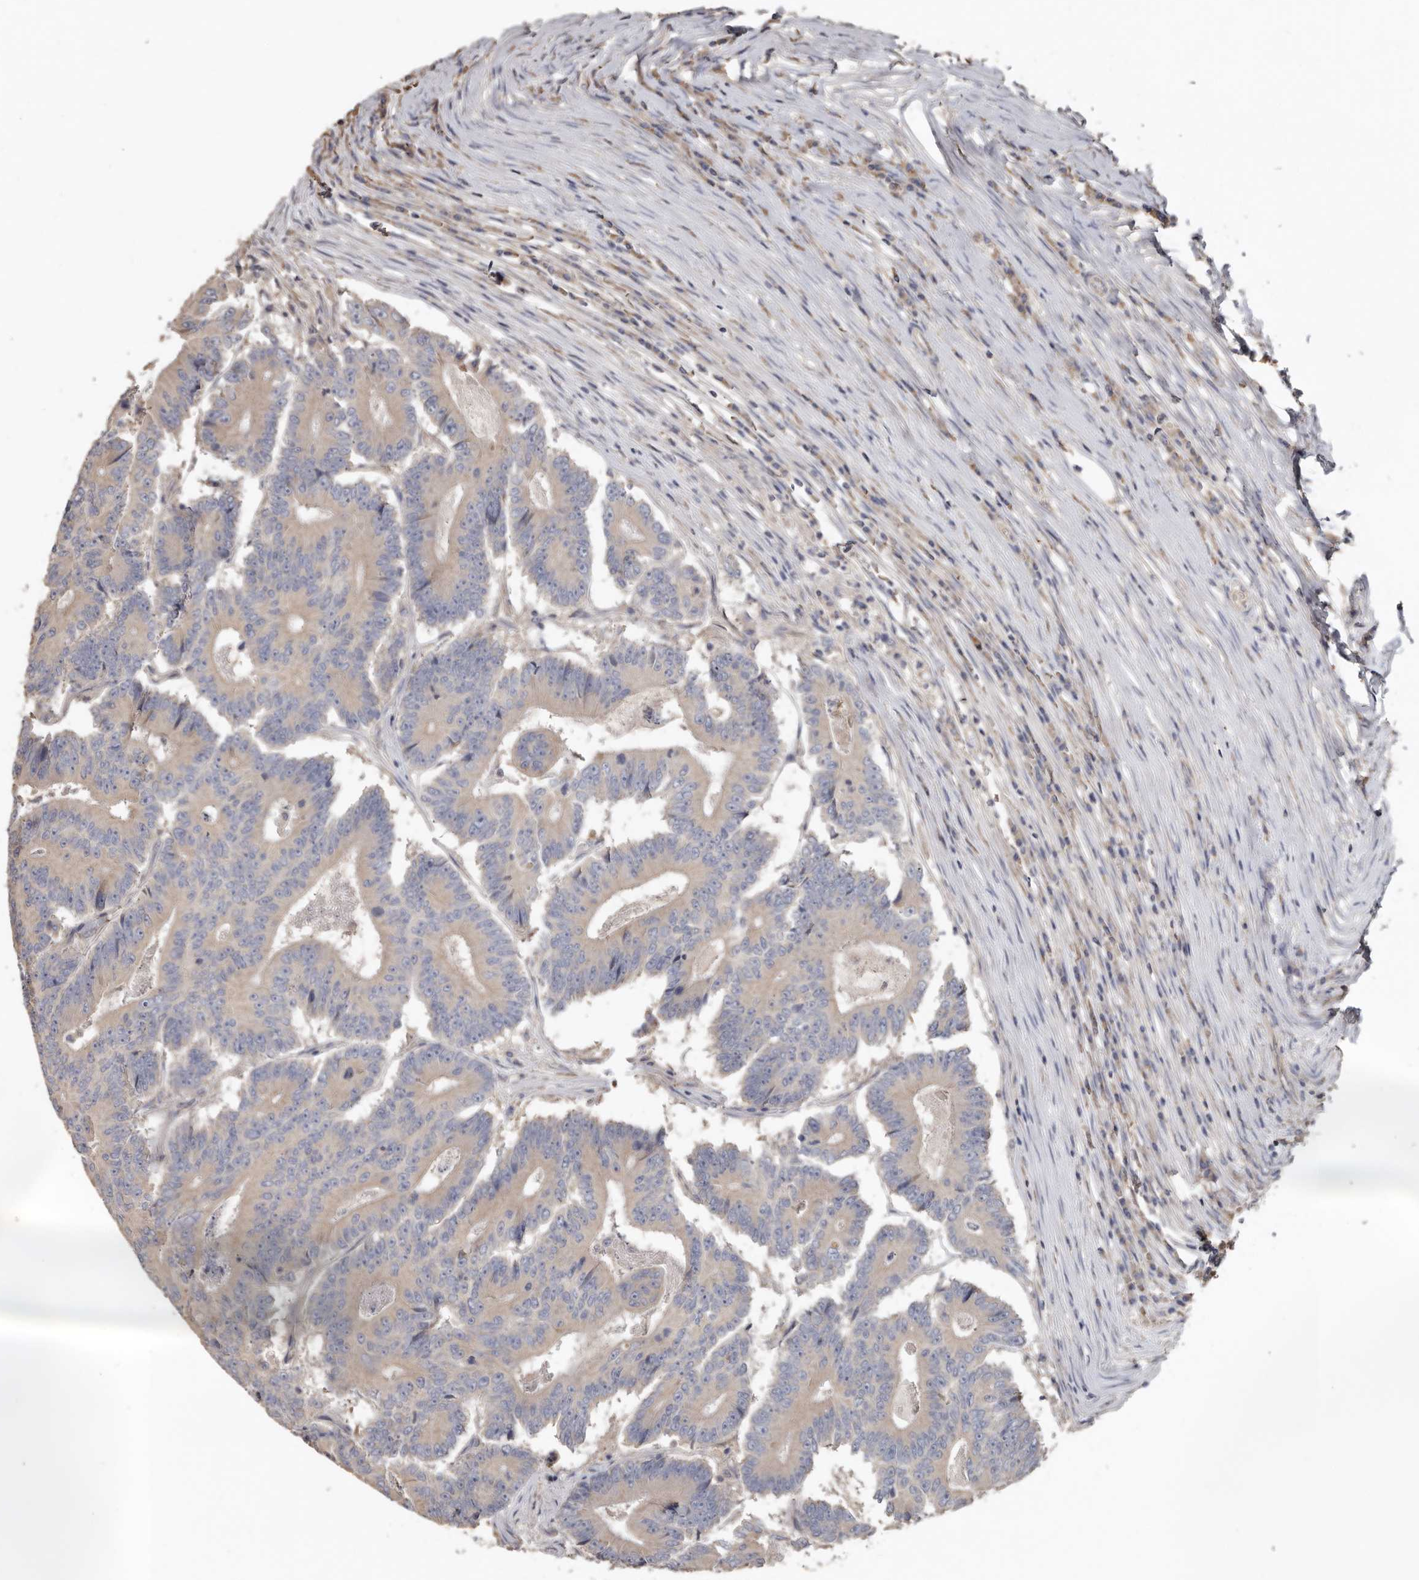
{"staining": {"intensity": "weak", "quantity": ">75%", "location": "cytoplasmic/membranous"}, "tissue": "colorectal cancer", "cell_type": "Tumor cells", "image_type": "cancer", "snomed": [{"axis": "morphology", "description": "Adenocarcinoma, NOS"}, {"axis": "topography", "description": "Colon"}], "caption": "Human colorectal cancer (adenocarcinoma) stained with a protein marker demonstrates weak staining in tumor cells.", "gene": "FLCN", "patient": {"sex": "male", "age": 83}}